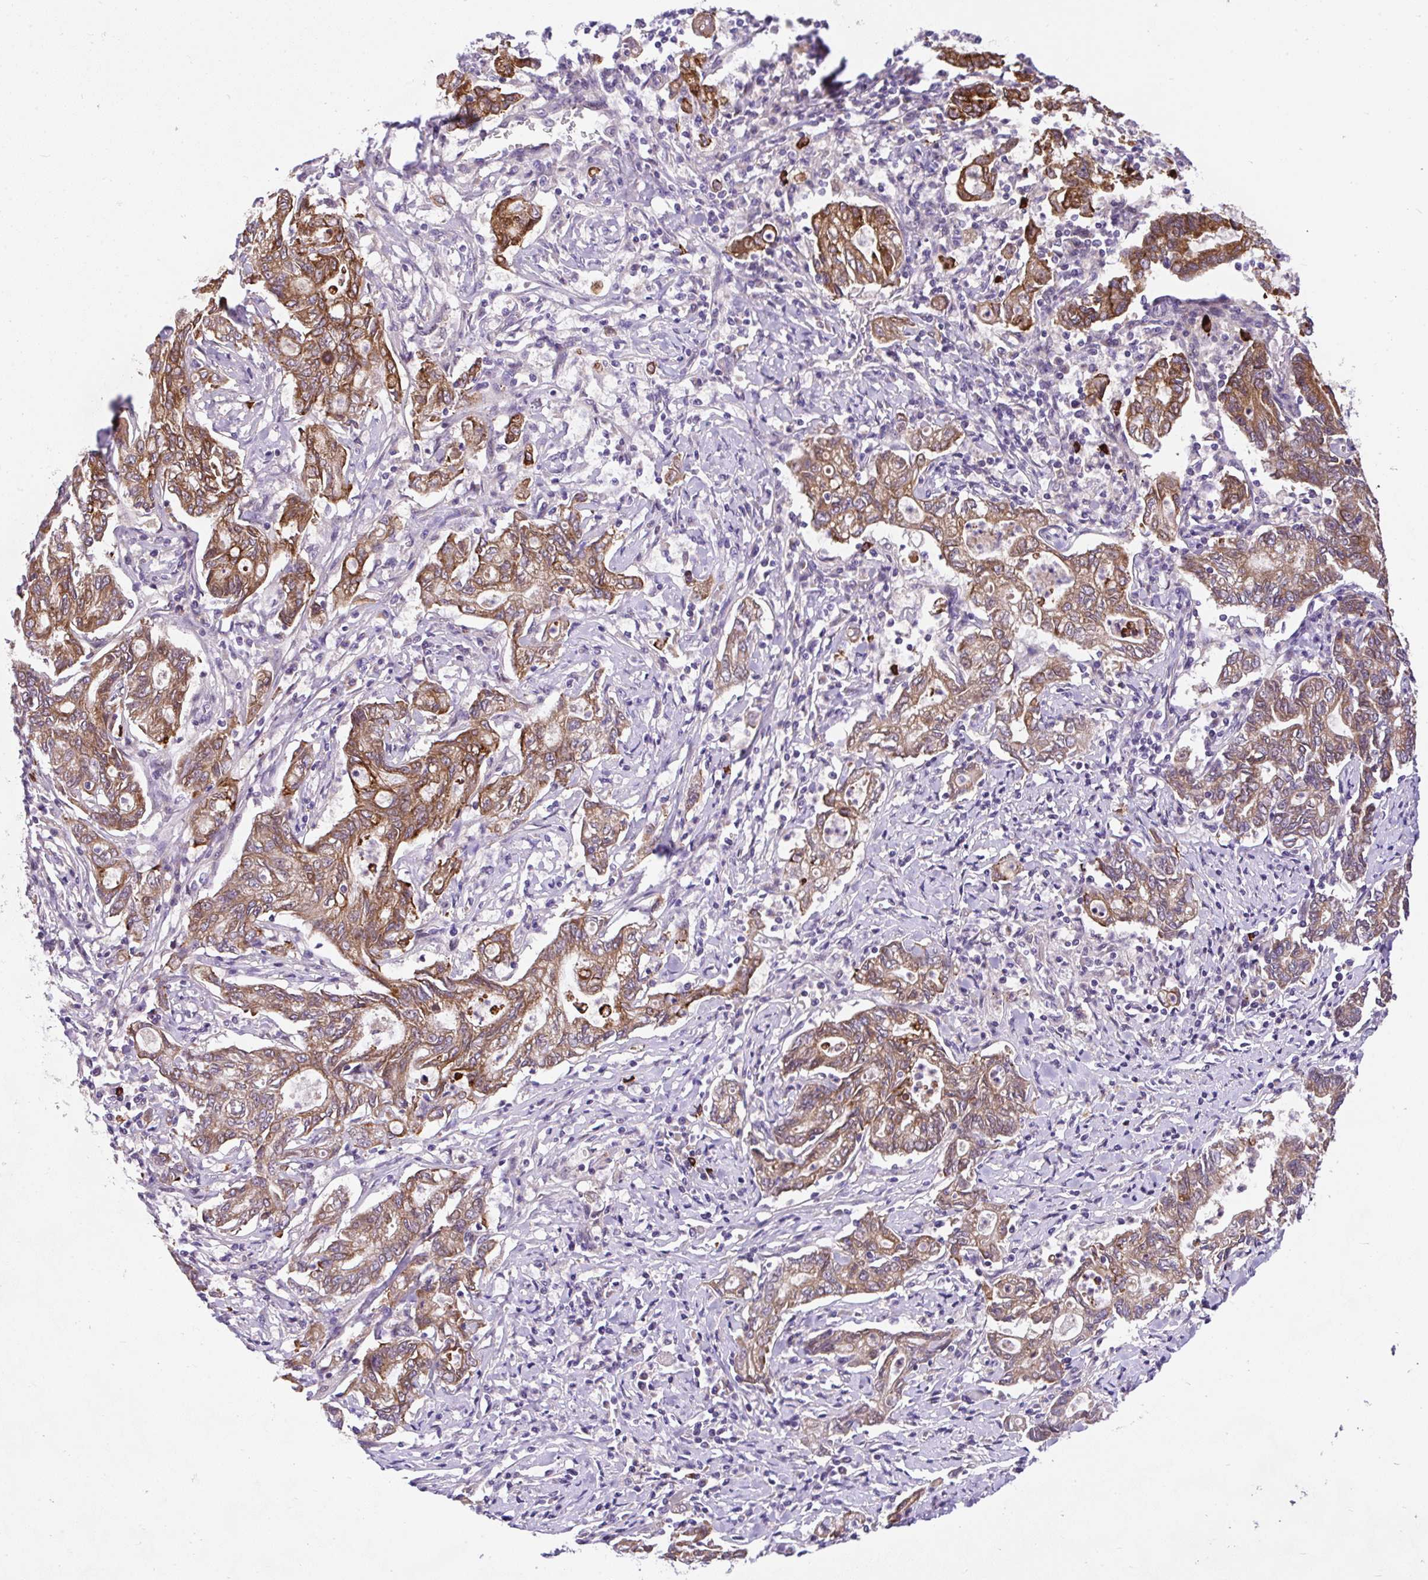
{"staining": {"intensity": "moderate", "quantity": ">75%", "location": "cytoplasmic/membranous"}, "tissue": "stomach cancer", "cell_type": "Tumor cells", "image_type": "cancer", "snomed": [{"axis": "morphology", "description": "Adenocarcinoma, NOS"}, {"axis": "topography", "description": "Stomach, upper"}], "caption": "Human stomach adenocarcinoma stained with a brown dye exhibits moderate cytoplasmic/membranous positive expression in approximately >75% of tumor cells.", "gene": "CHIA", "patient": {"sex": "female", "age": 79}}